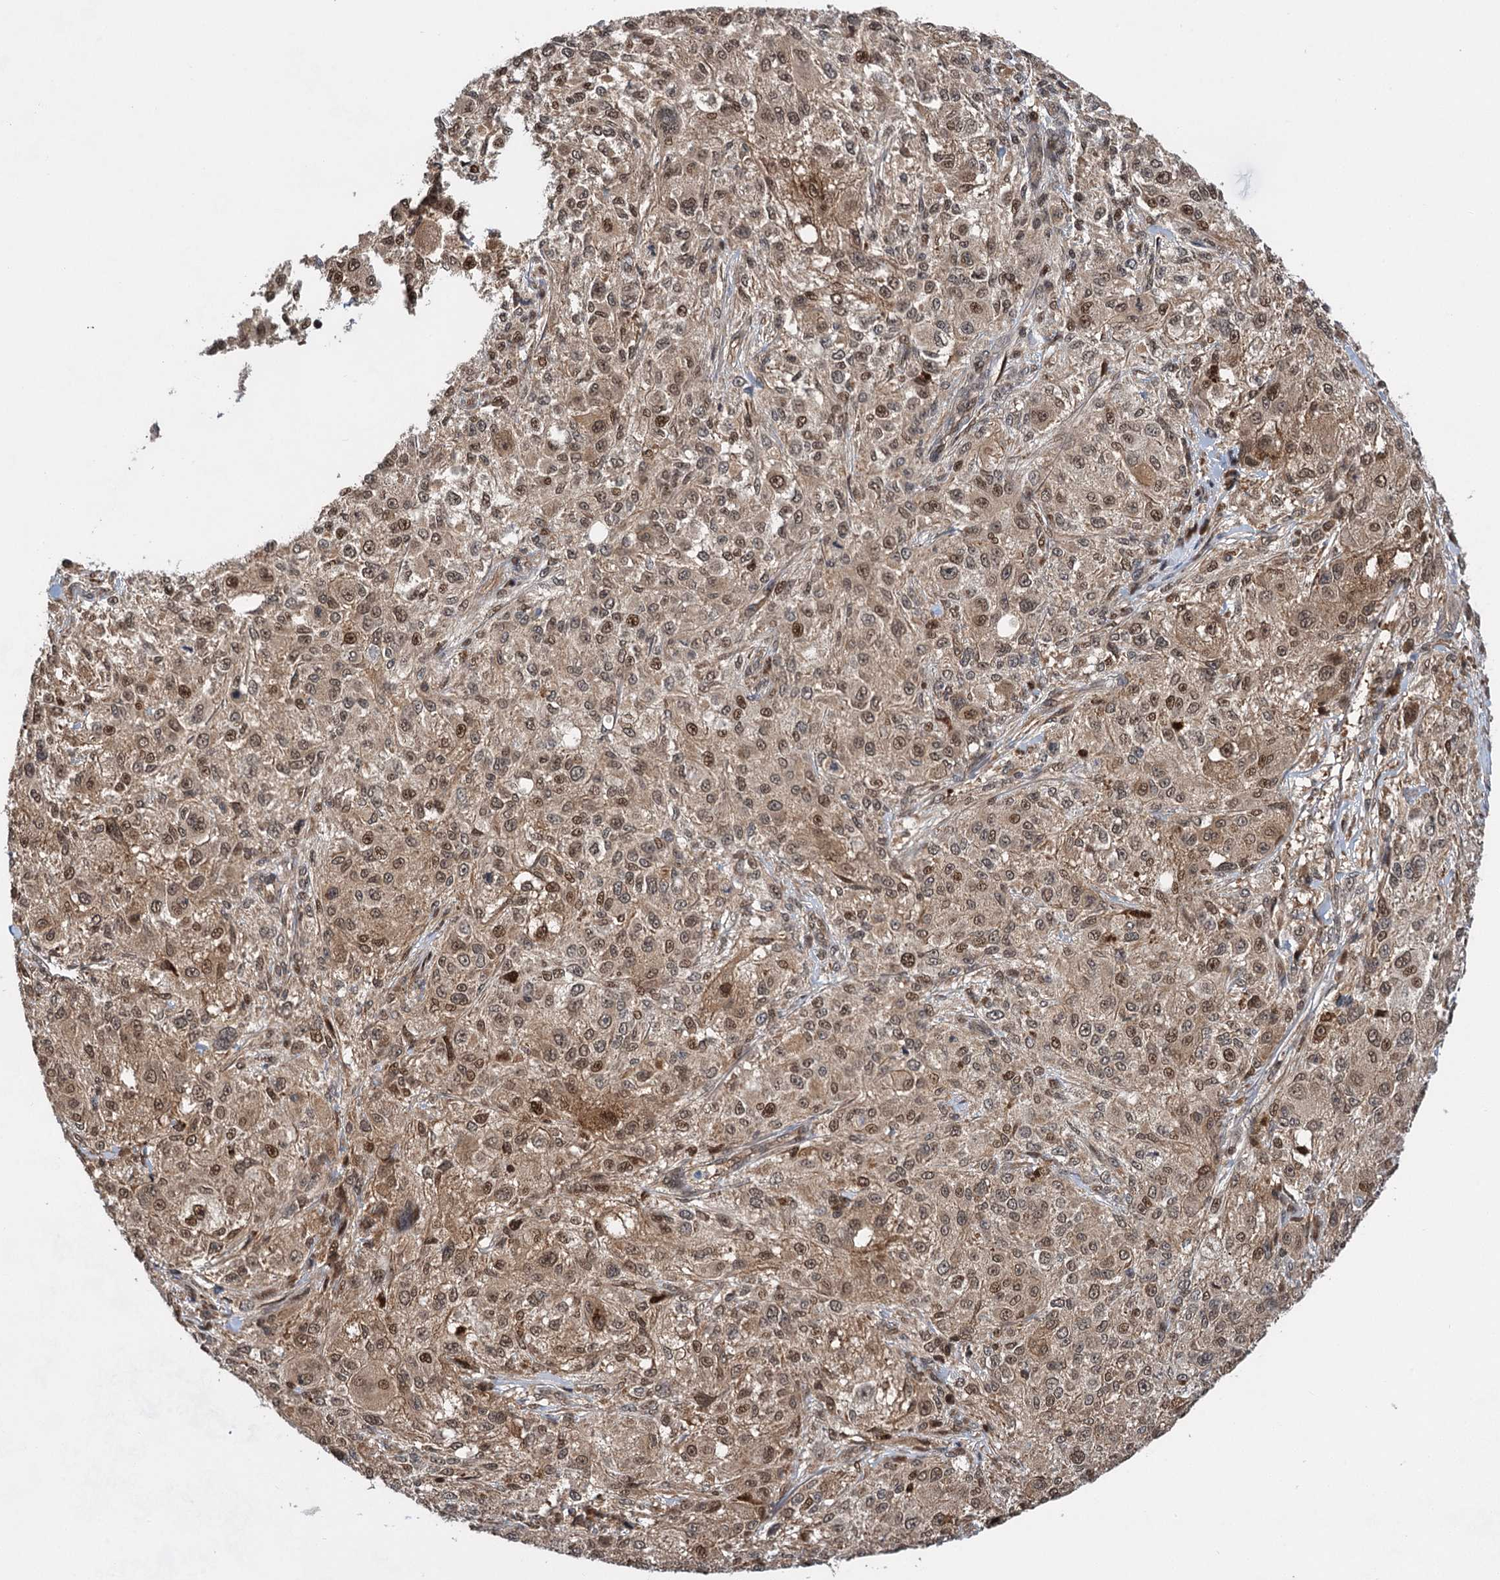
{"staining": {"intensity": "moderate", "quantity": ">75%", "location": "nuclear"}, "tissue": "melanoma", "cell_type": "Tumor cells", "image_type": "cancer", "snomed": [{"axis": "morphology", "description": "Necrosis, NOS"}, {"axis": "morphology", "description": "Malignant melanoma, NOS"}, {"axis": "topography", "description": "Skin"}], "caption": "This micrograph exhibits malignant melanoma stained with immunohistochemistry to label a protein in brown. The nuclear of tumor cells show moderate positivity for the protein. Nuclei are counter-stained blue.", "gene": "GPBP1", "patient": {"sex": "female", "age": 87}}